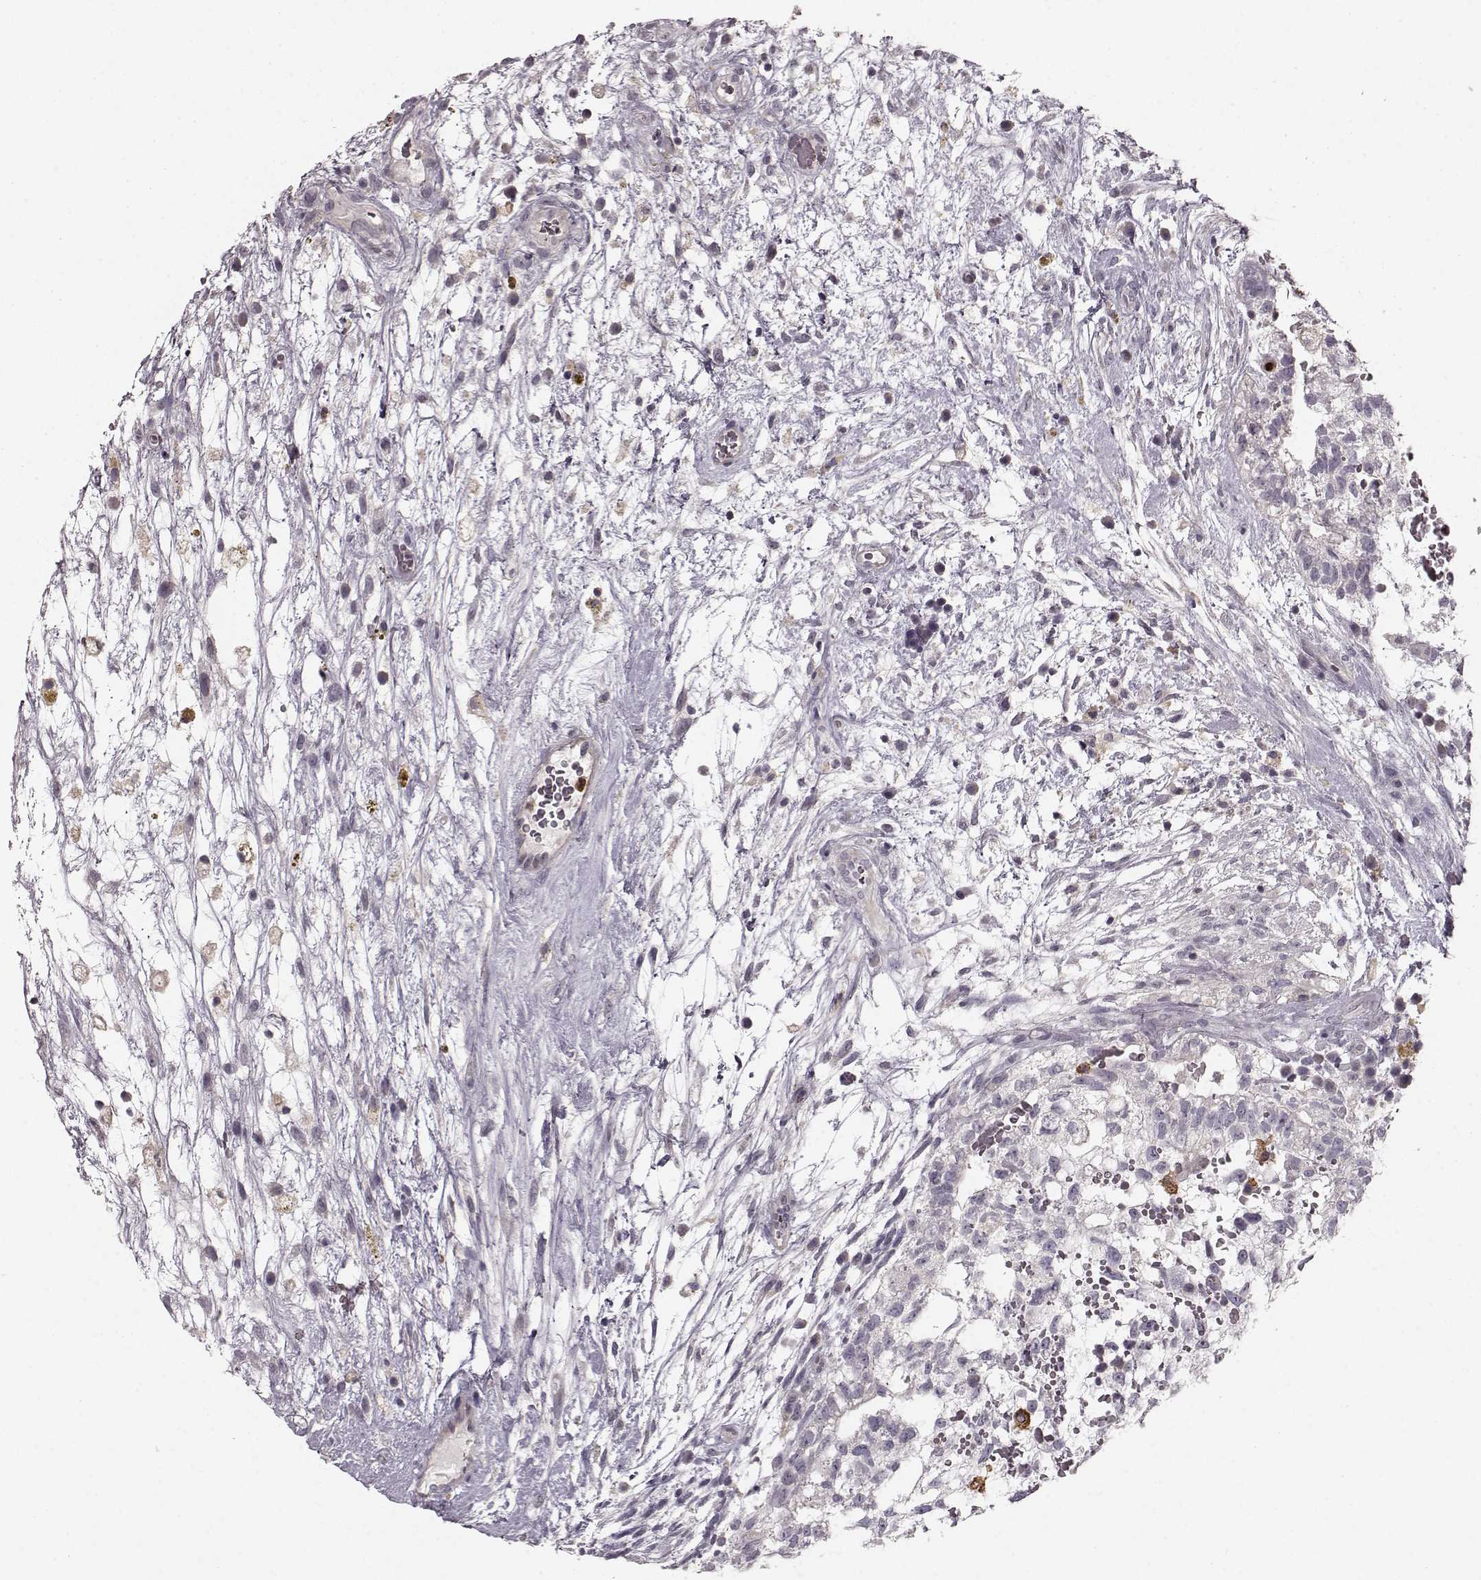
{"staining": {"intensity": "negative", "quantity": "none", "location": "none"}, "tissue": "testis cancer", "cell_type": "Tumor cells", "image_type": "cancer", "snomed": [{"axis": "morphology", "description": "Normal tissue, NOS"}, {"axis": "morphology", "description": "Carcinoma, Embryonal, NOS"}, {"axis": "topography", "description": "Testis"}], "caption": "Testis cancer stained for a protein using immunohistochemistry demonstrates no staining tumor cells.", "gene": "CHIT1", "patient": {"sex": "male", "age": 32}}